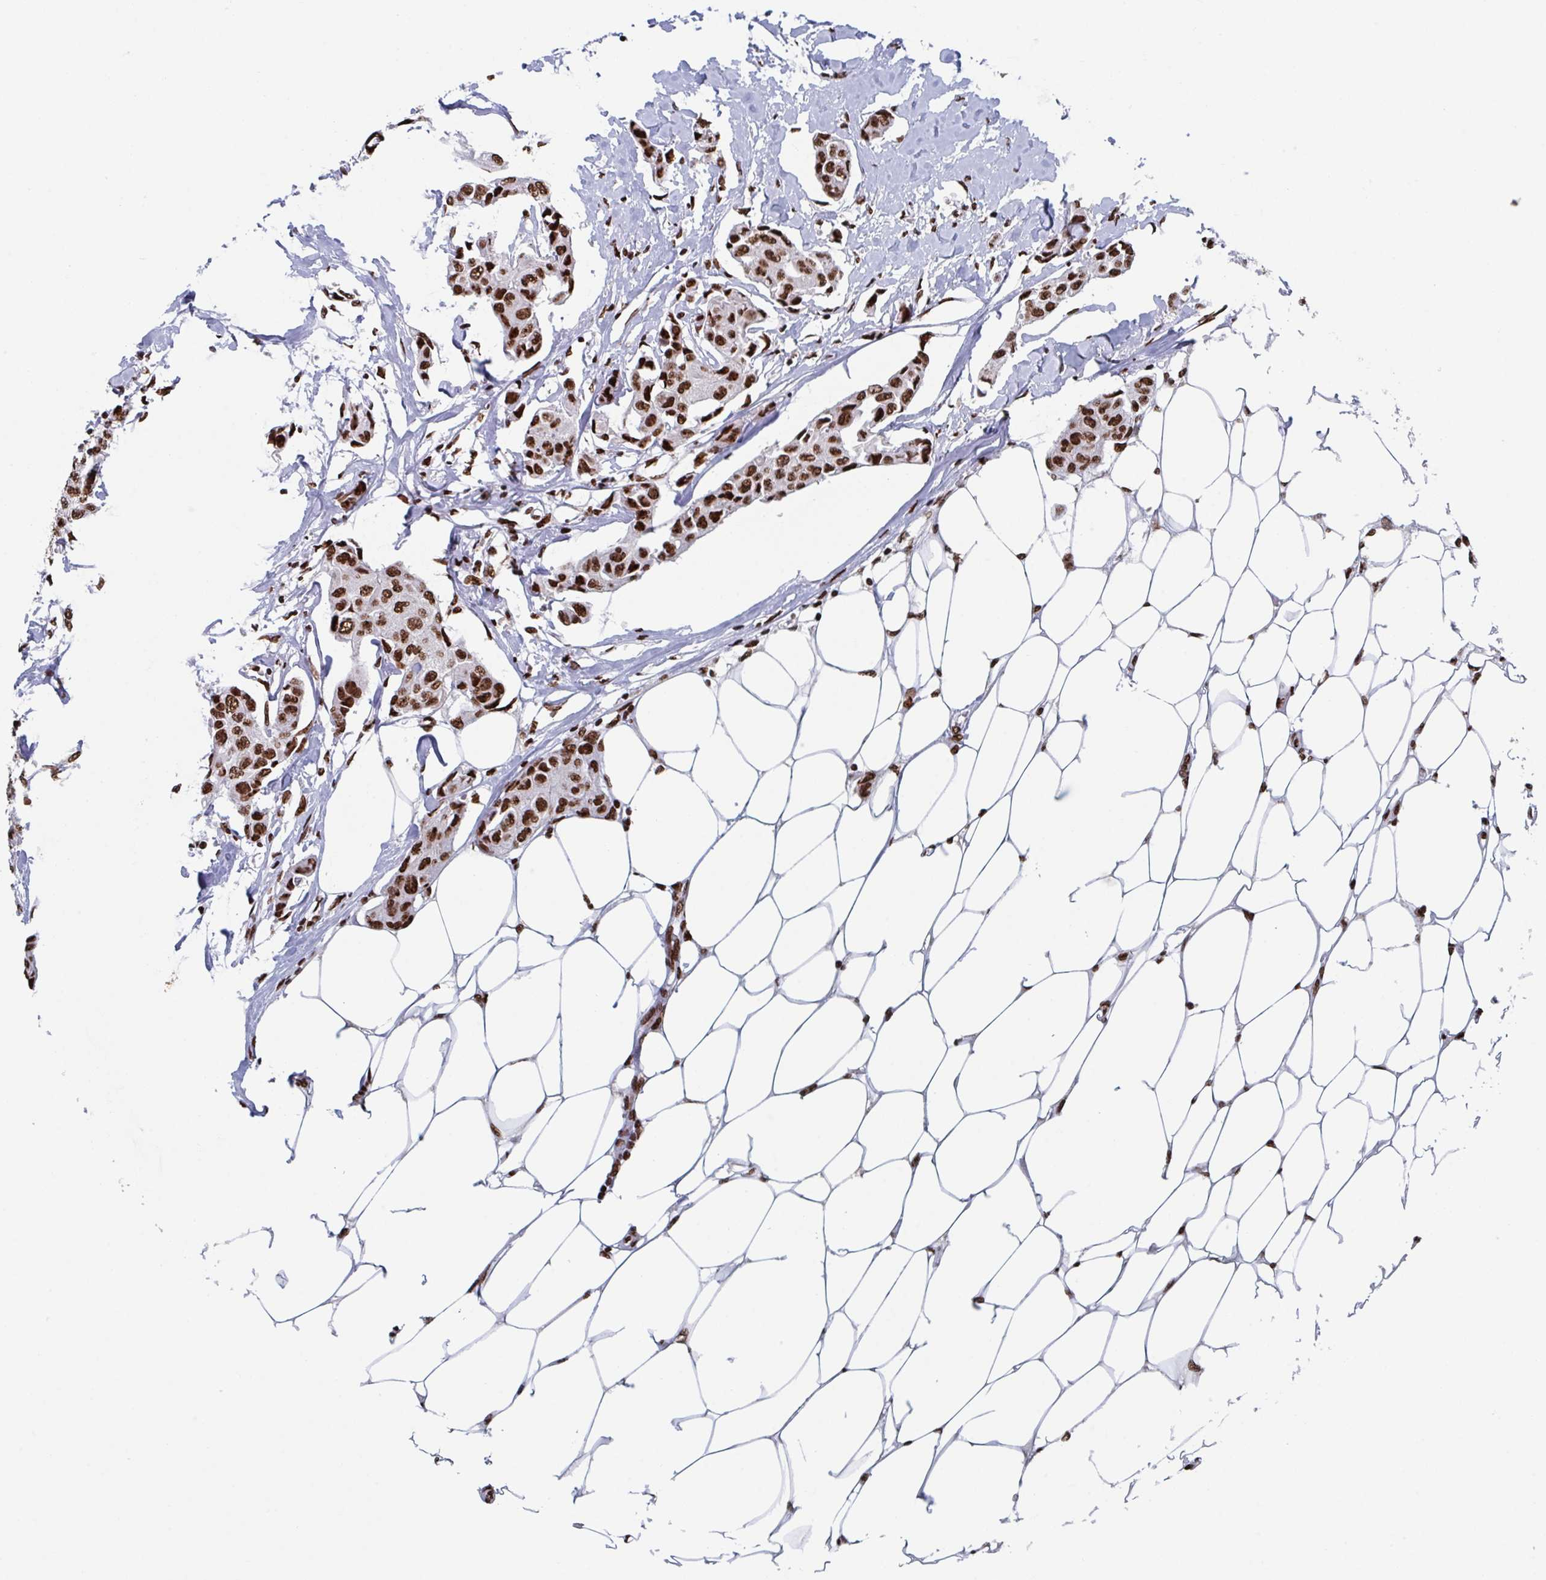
{"staining": {"intensity": "strong", "quantity": ">75%", "location": "nuclear"}, "tissue": "breast cancer", "cell_type": "Tumor cells", "image_type": "cancer", "snomed": [{"axis": "morphology", "description": "Duct carcinoma"}, {"axis": "topography", "description": "Breast"}, {"axis": "topography", "description": "Lymph node"}], "caption": "There is high levels of strong nuclear positivity in tumor cells of breast cancer (intraductal carcinoma), as demonstrated by immunohistochemical staining (brown color).", "gene": "ZNF607", "patient": {"sex": "female", "age": 80}}